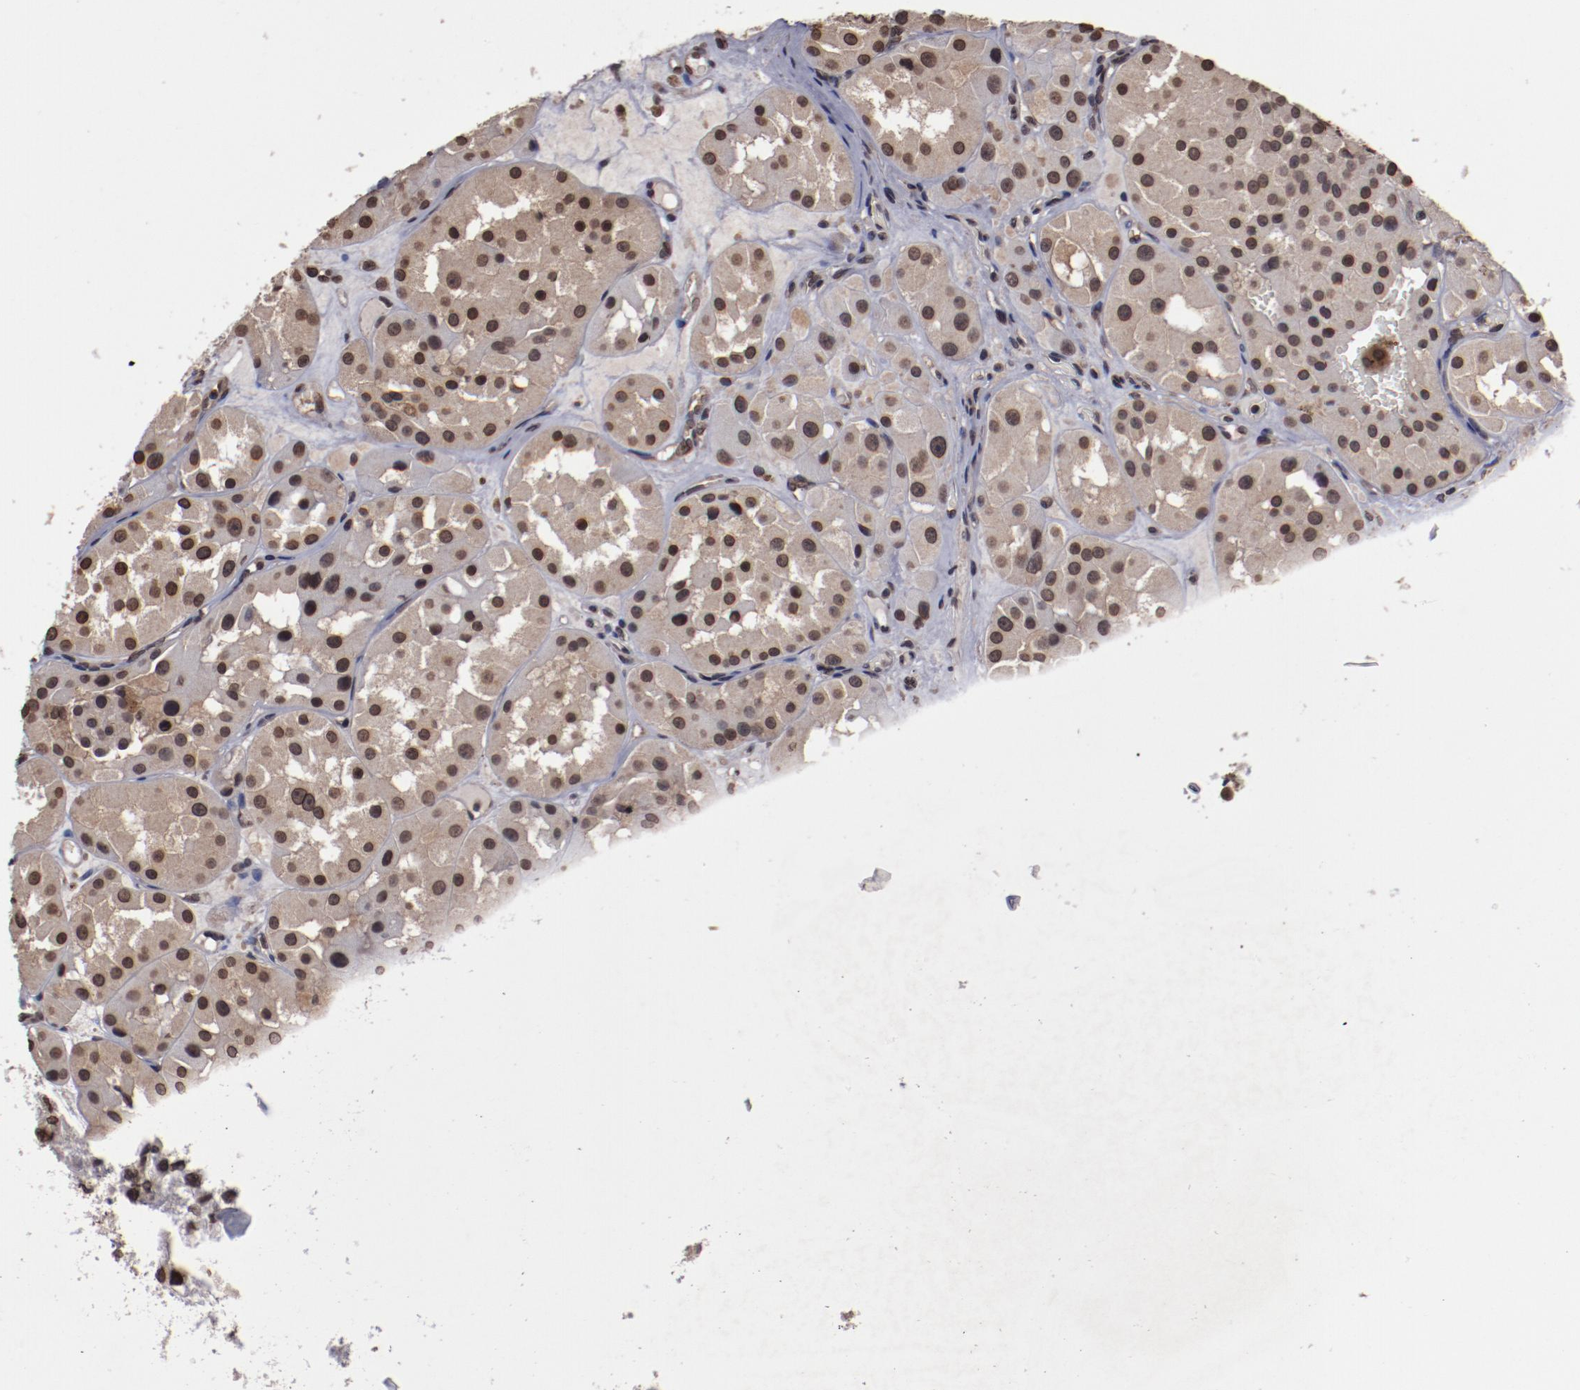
{"staining": {"intensity": "moderate", "quantity": ">75%", "location": "nuclear"}, "tissue": "renal cancer", "cell_type": "Tumor cells", "image_type": "cancer", "snomed": [{"axis": "morphology", "description": "Adenocarcinoma, uncertain malignant potential"}, {"axis": "topography", "description": "Kidney"}], "caption": "Brown immunohistochemical staining in human renal cancer (adenocarcinoma,  uncertain malignant potential) exhibits moderate nuclear positivity in approximately >75% of tumor cells.", "gene": "AKT1", "patient": {"sex": "male", "age": 63}}